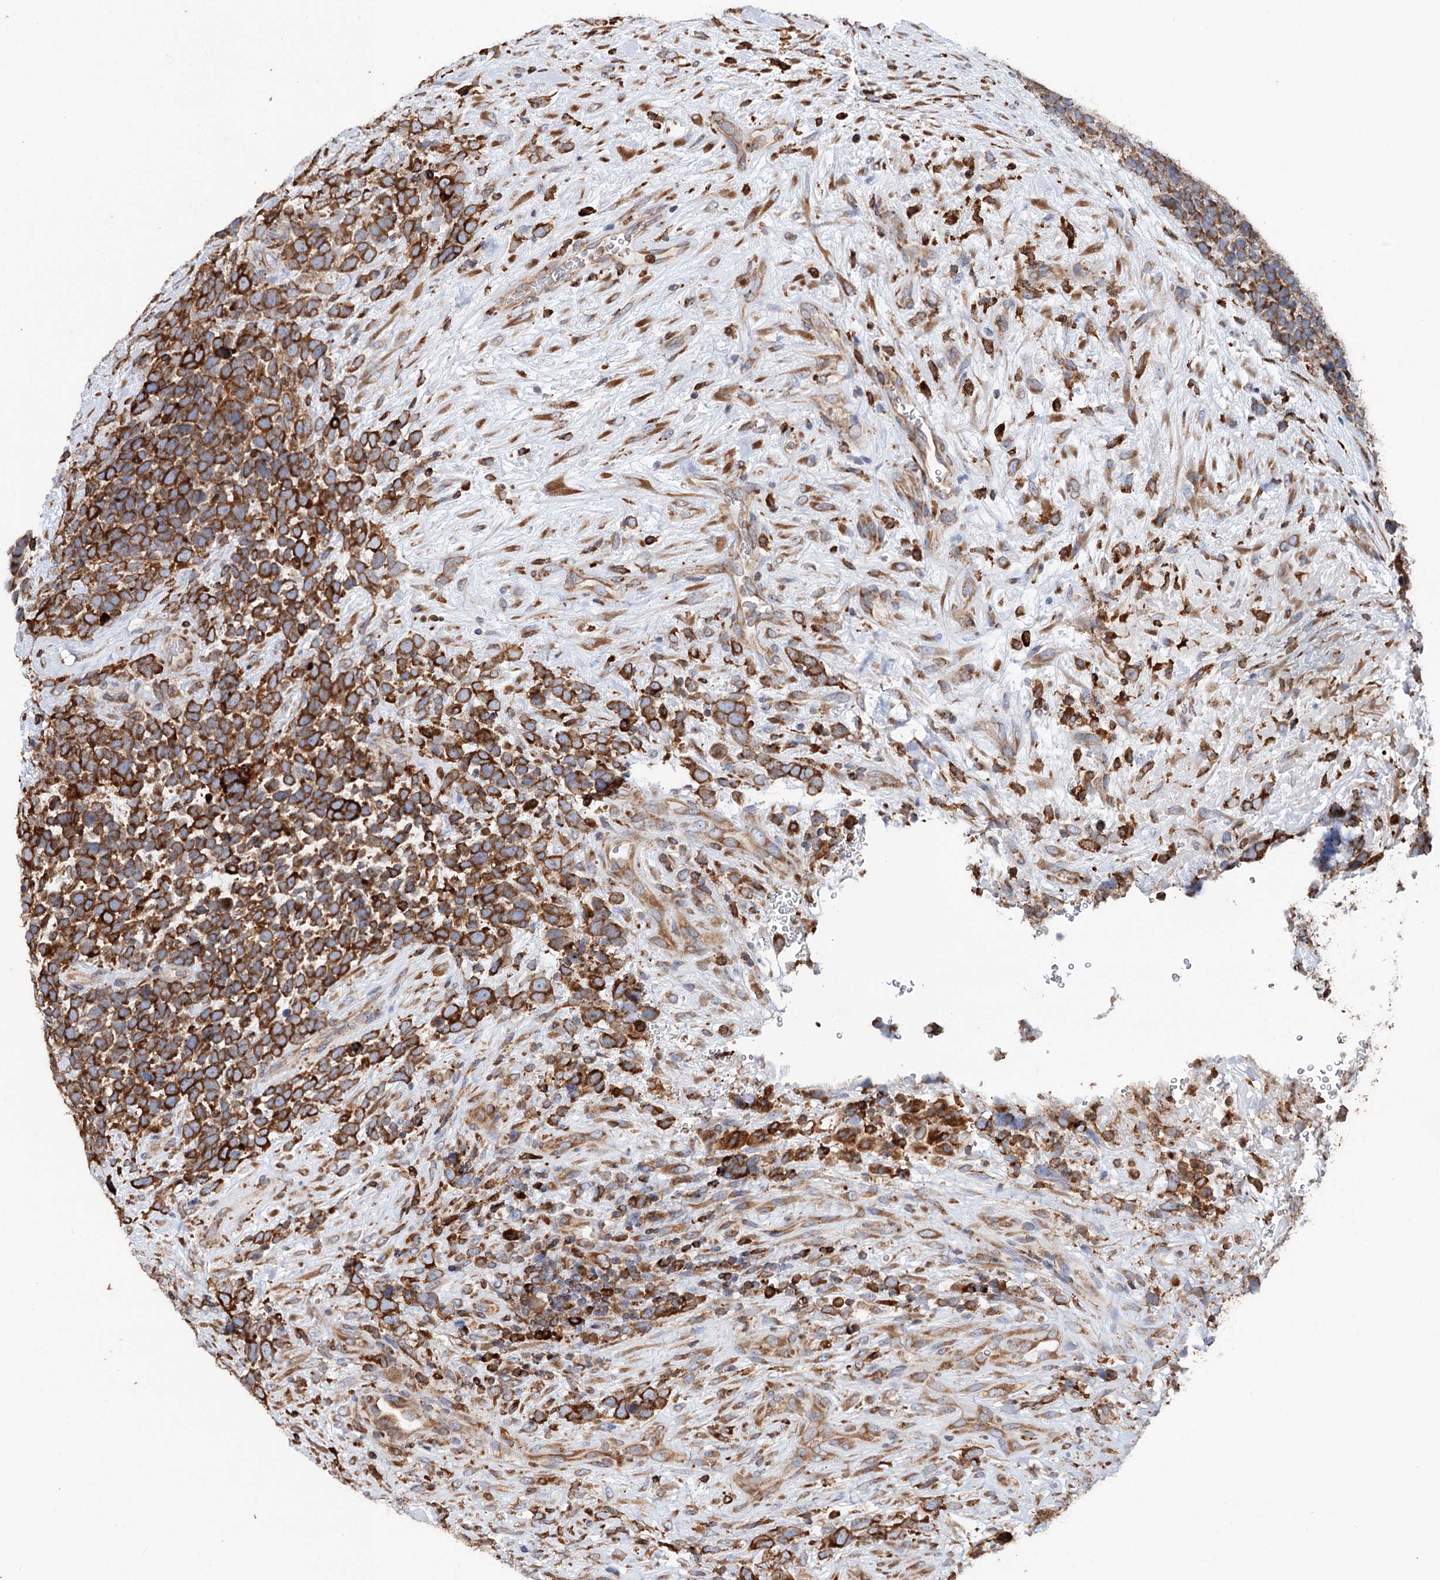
{"staining": {"intensity": "strong", "quantity": ">75%", "location": "cytoplasmic/membranous"}, "tissue": "urothelial cancer", "cell_type": "Tumor cells", "image_type": "cancer", "snomed": [{"axis": "morphology", "description": "Urothelial carcinoma, High grade"}, {"axis": "topography", "description": "Urinary bladder"}], "caption": "A micrograph showing strong cytoplasmic/membranous expression in approximately >75% of tumor cells in high-grade urothelial carcinoma, as visualized by brown immunohistochemical staining.", "gene": "ERP29", "patient": {"sex": "female", "age": 82}}